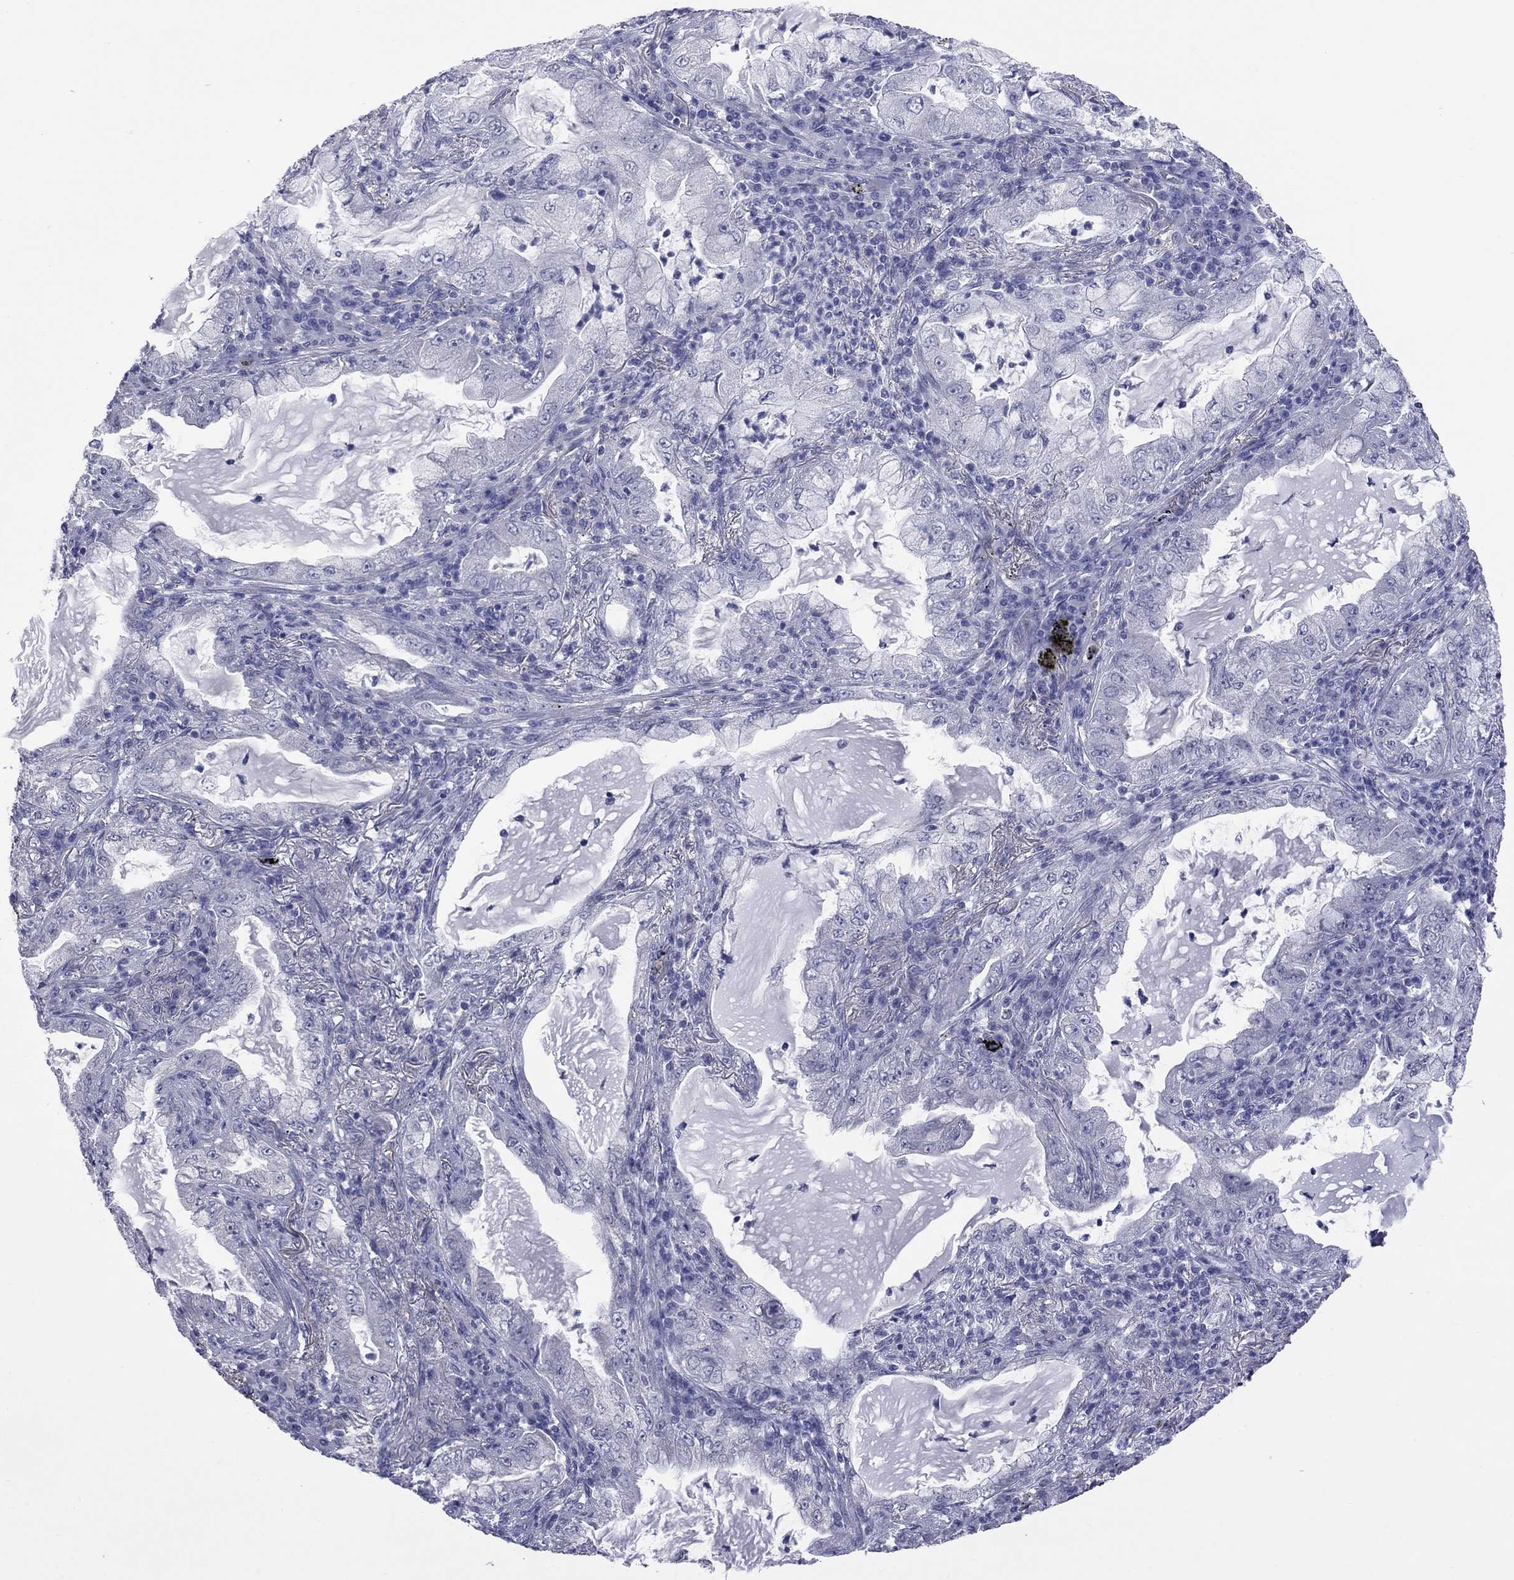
{"staining": {"intensity": "negative", "quantity": "none", "location": "none"}, "tissue": "lung cancer", "cell_type": "Tumor cells", "image_type": "cancer", "snomed": [{"axis": "morphology", "description": "Adenocarcinoma, NOS"}, {"axis": "topography", "description": "Lung"}], "caption": "IHC of lung adenocarcinoma displays no expression in tumor cells. The staining is performed using DAB (3,3'-diaminobenzidine) brown chromogen with nuclei counter-stained in using hematoxylin.", "gene": "HYLS1", "patient": {"sex": "female", "age": 73}}